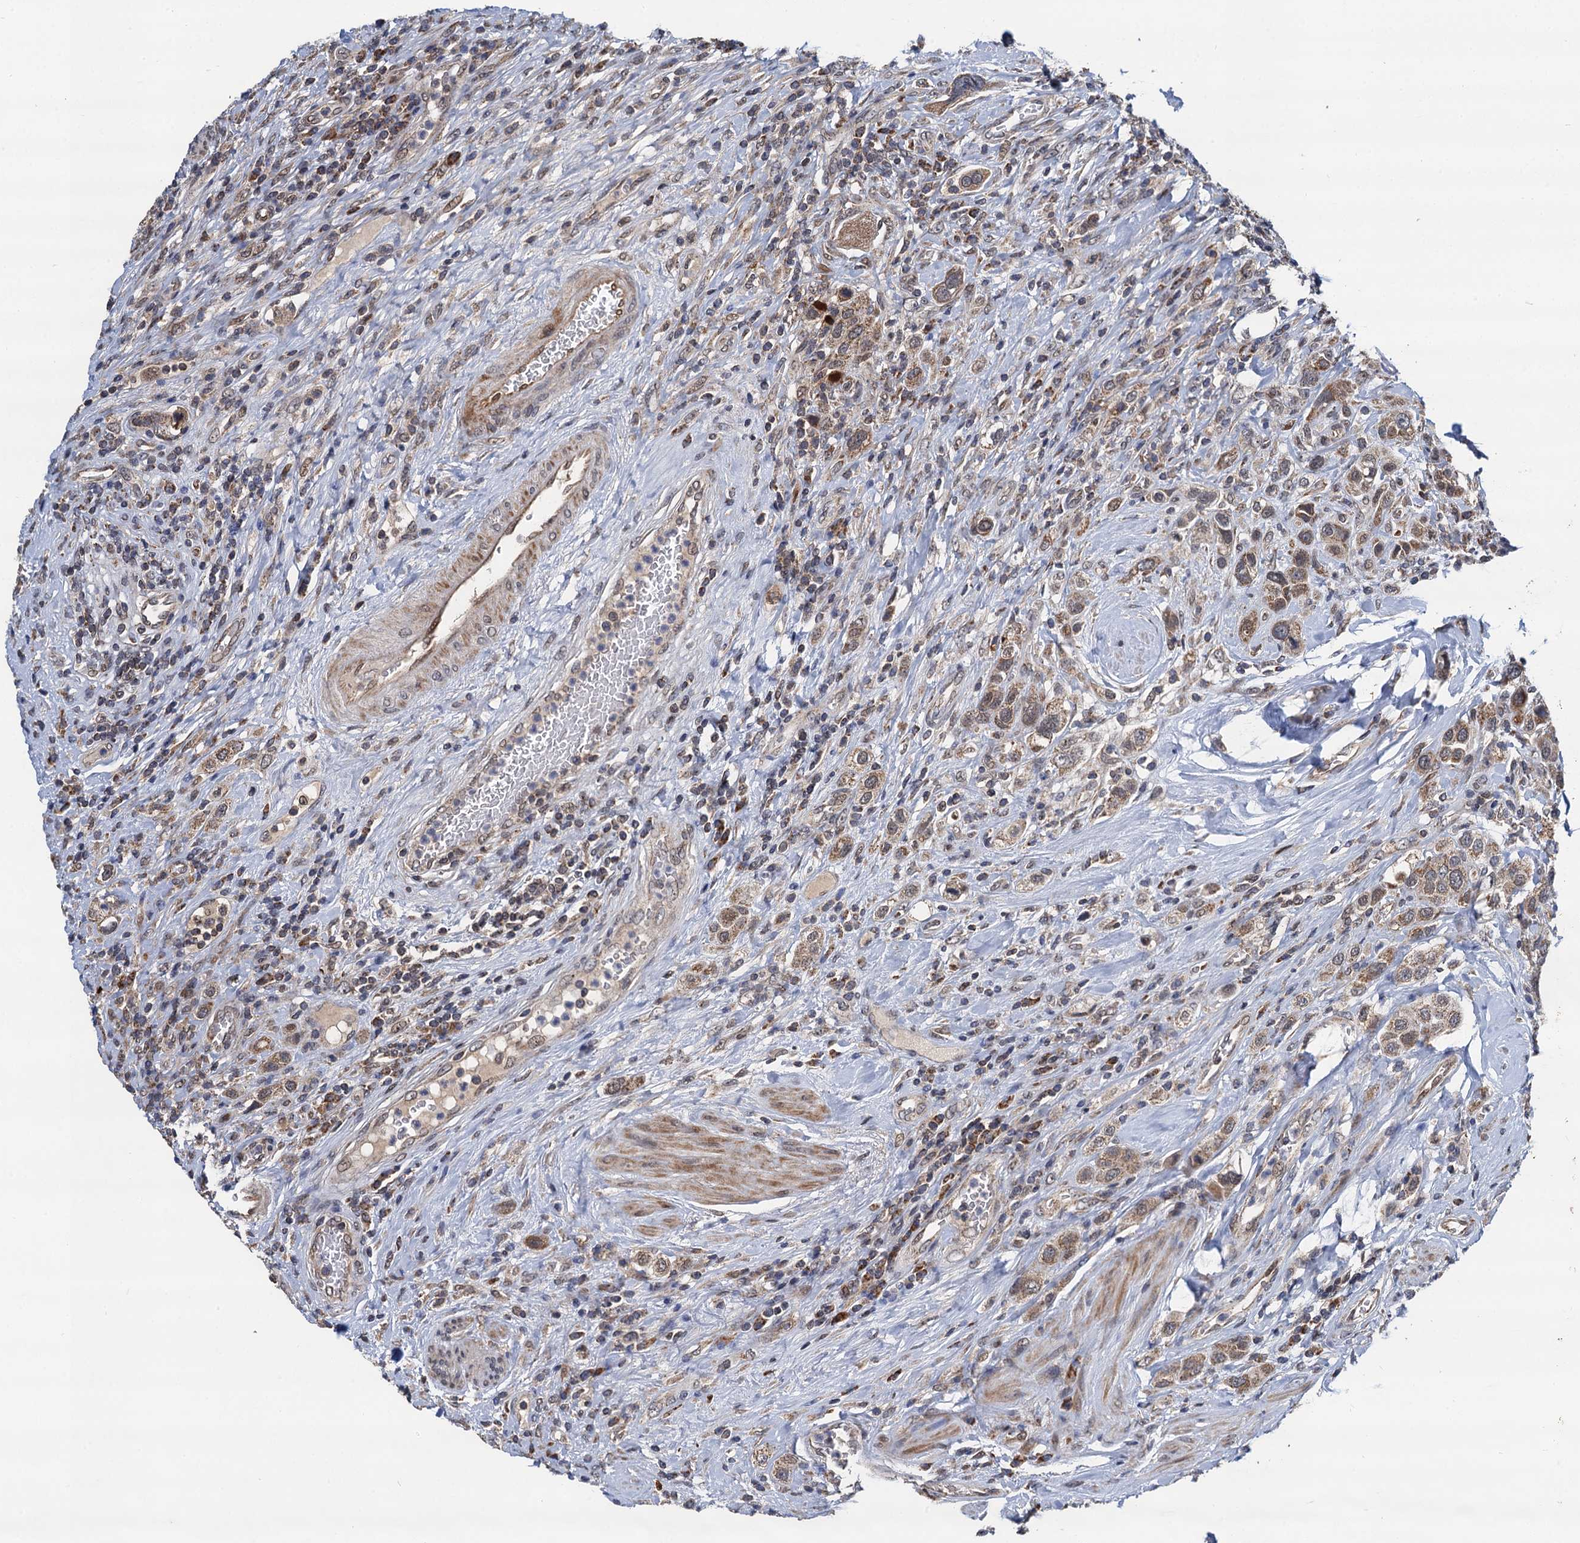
{"staining": {"intensity": "moderate", "quantity": ">75%", "location": "cytoplasmic/membranous"}, "tissue": "urothelial cancer", "cell_type": "Tumor cells", "image_type": "cancer", "snomed": [{"axis": "morphology", "description": "Urothelial carcinoma, High grade"}, {"axis": "topography", "description": "Urinary bladder"}], "caption": "IHC histopathology image of high-grade urothelial carcinoma stained for a protein (brown), which exhibits medium levels of moderate cytoplasmic/membranous staining in approximately >75% of tumor cells.", "gene": "CMPK2", "patient": {"sex": "male", "age": 50}}